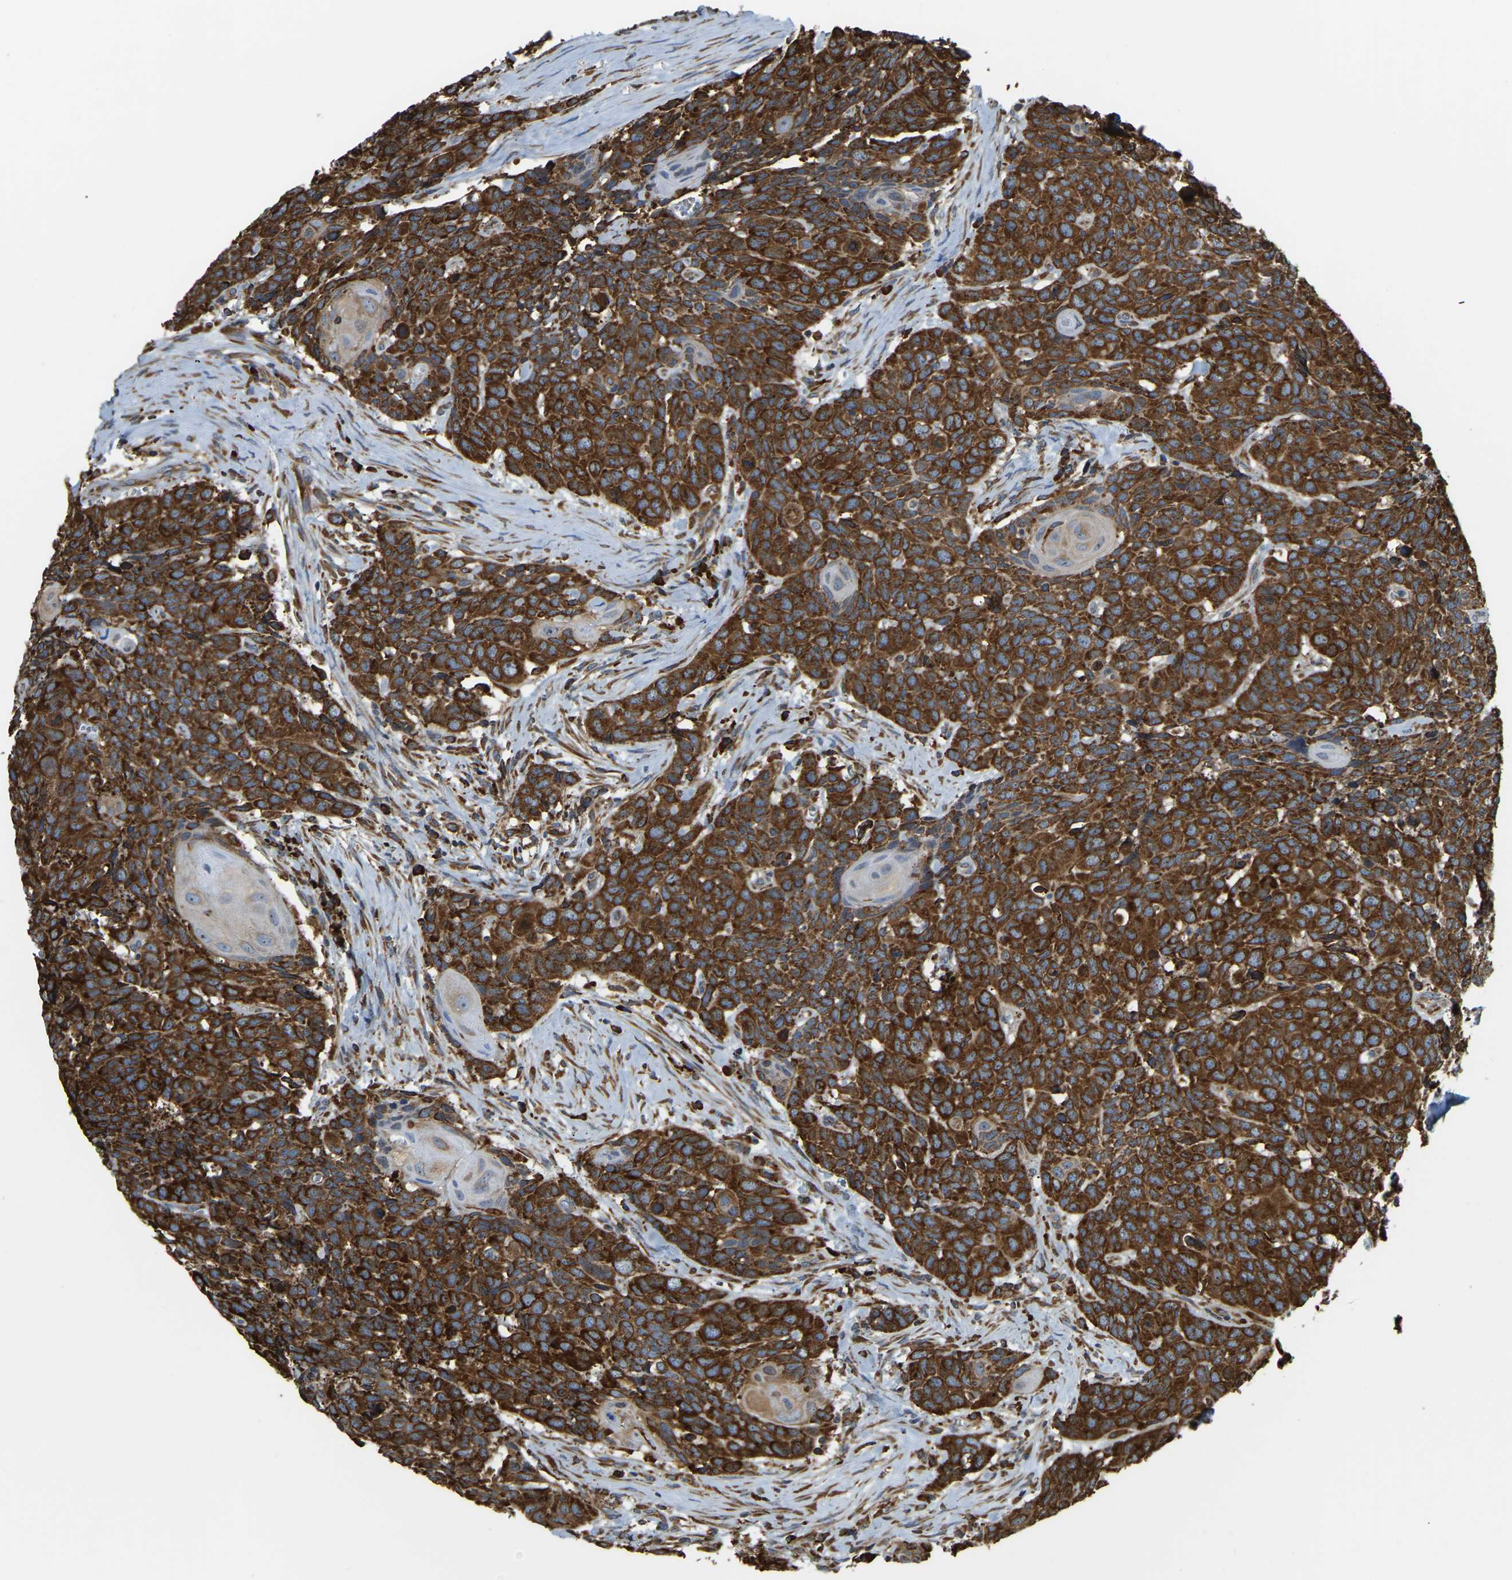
{"staining": {"intensity": "strong", "quantity": ">75%", "location": "cytoplasmic/membranous"}, "tissue": "head and neck cancer", "cell_type": "Tumor cells", "image_type": "cancer", "snomed": [{"axis": "morphology", "description": "Squamous cell carcinoma, NOS"}, {"axis": "topography", "description": "Head-Neck"}], "caption": "A micrograph of human head and neck cancer stained for a protein demonstrates strong cytoplasmic/membranous brown staining in tumor cells.", "gene": "RNF115", "patient": {"sex": "male", "age": 66}}